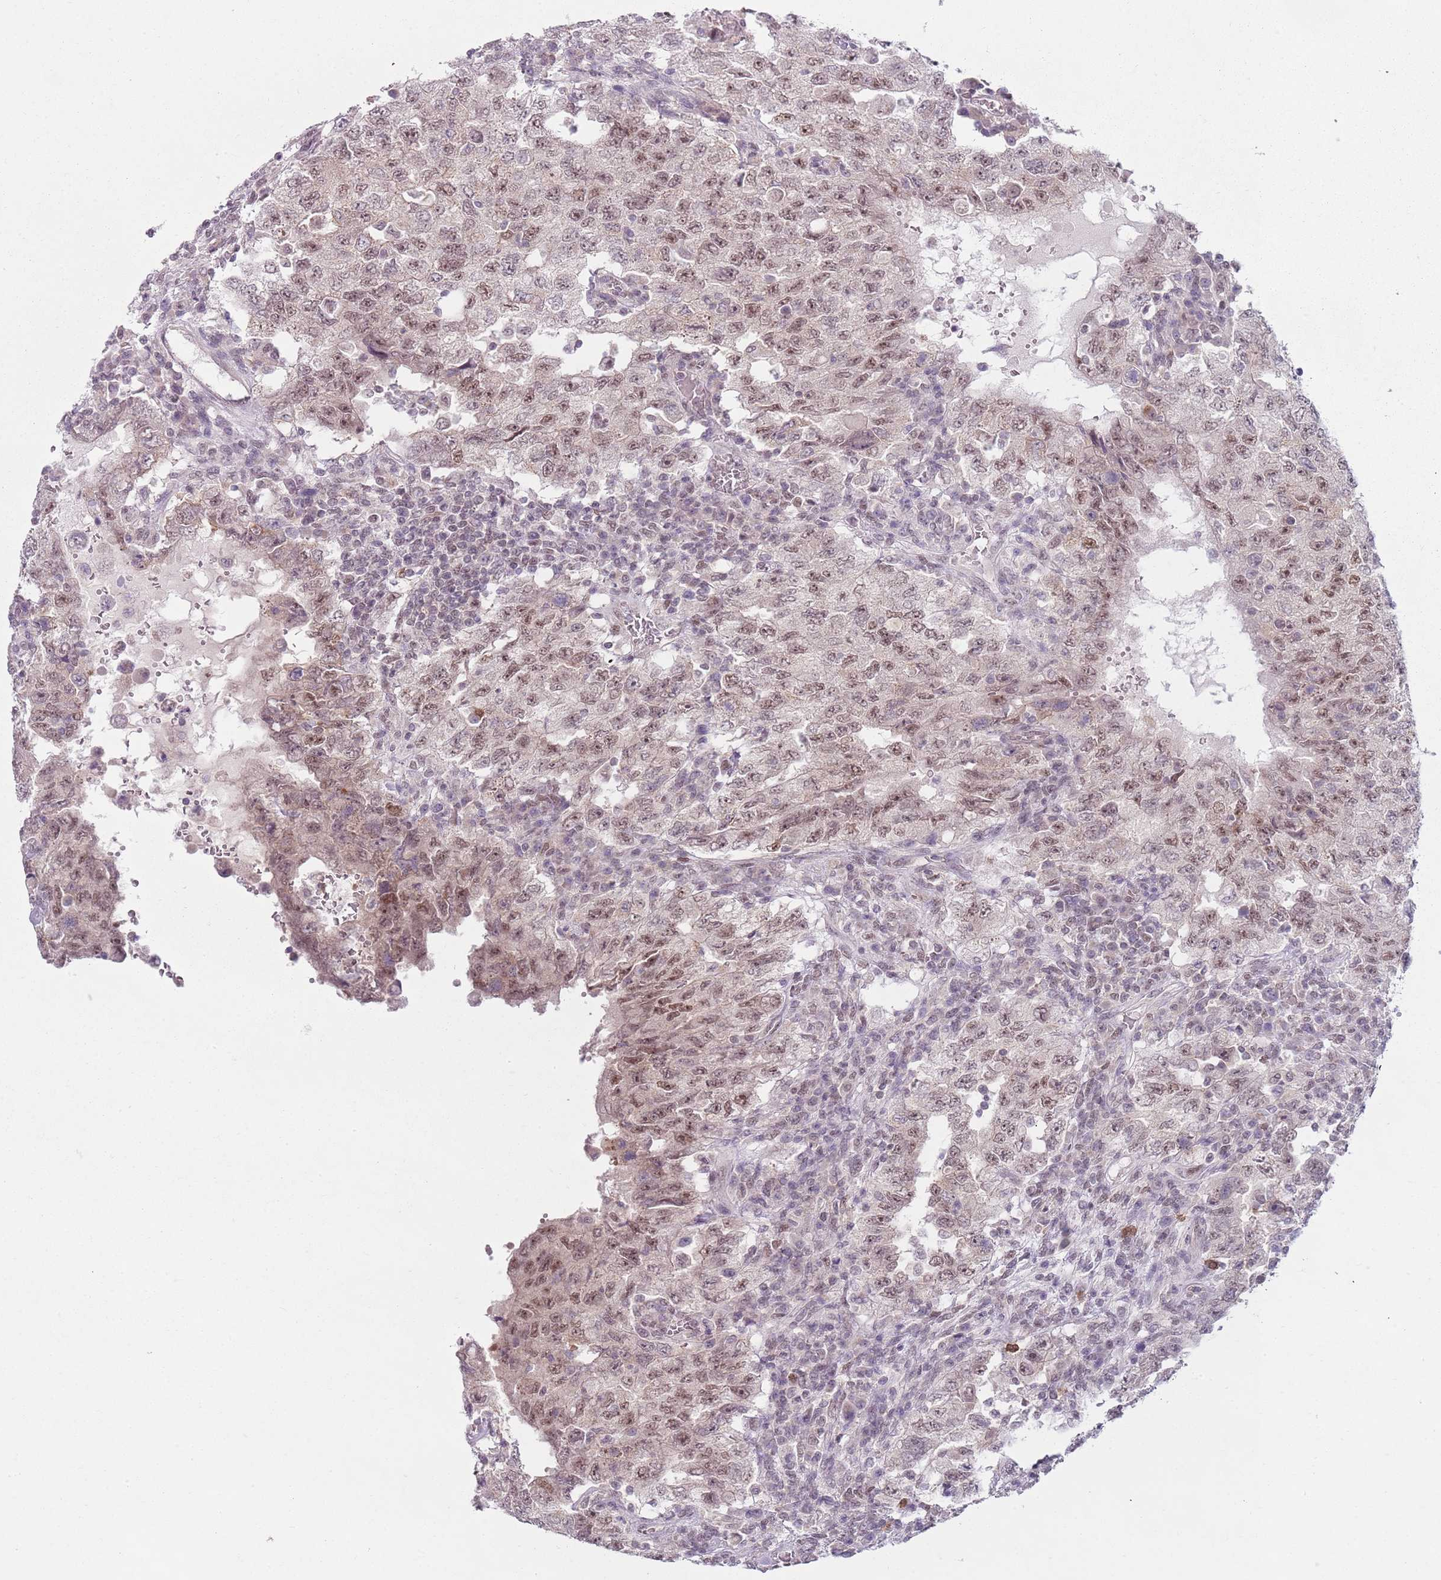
{"staining": {"intensity": "moderate", "quantity": ">75%", "location": "nuclear"}, "tissue": "testis cancer", "cell_type": "Tumor cells", "image_type": "cancer", "snomed": [{"axis": "morphology", "description": "Carcinoma, Embryonal, NOS"}, {"axis": "topography", "description": "Testis"}], "caption": "A photomicrograph of human testis embryonal carcinoma stained for a protein shows moderate nuclear brown staining in tumor cells.", "gene": "SMARCAL1", "patient": {"sex": "male", "age": 26}}